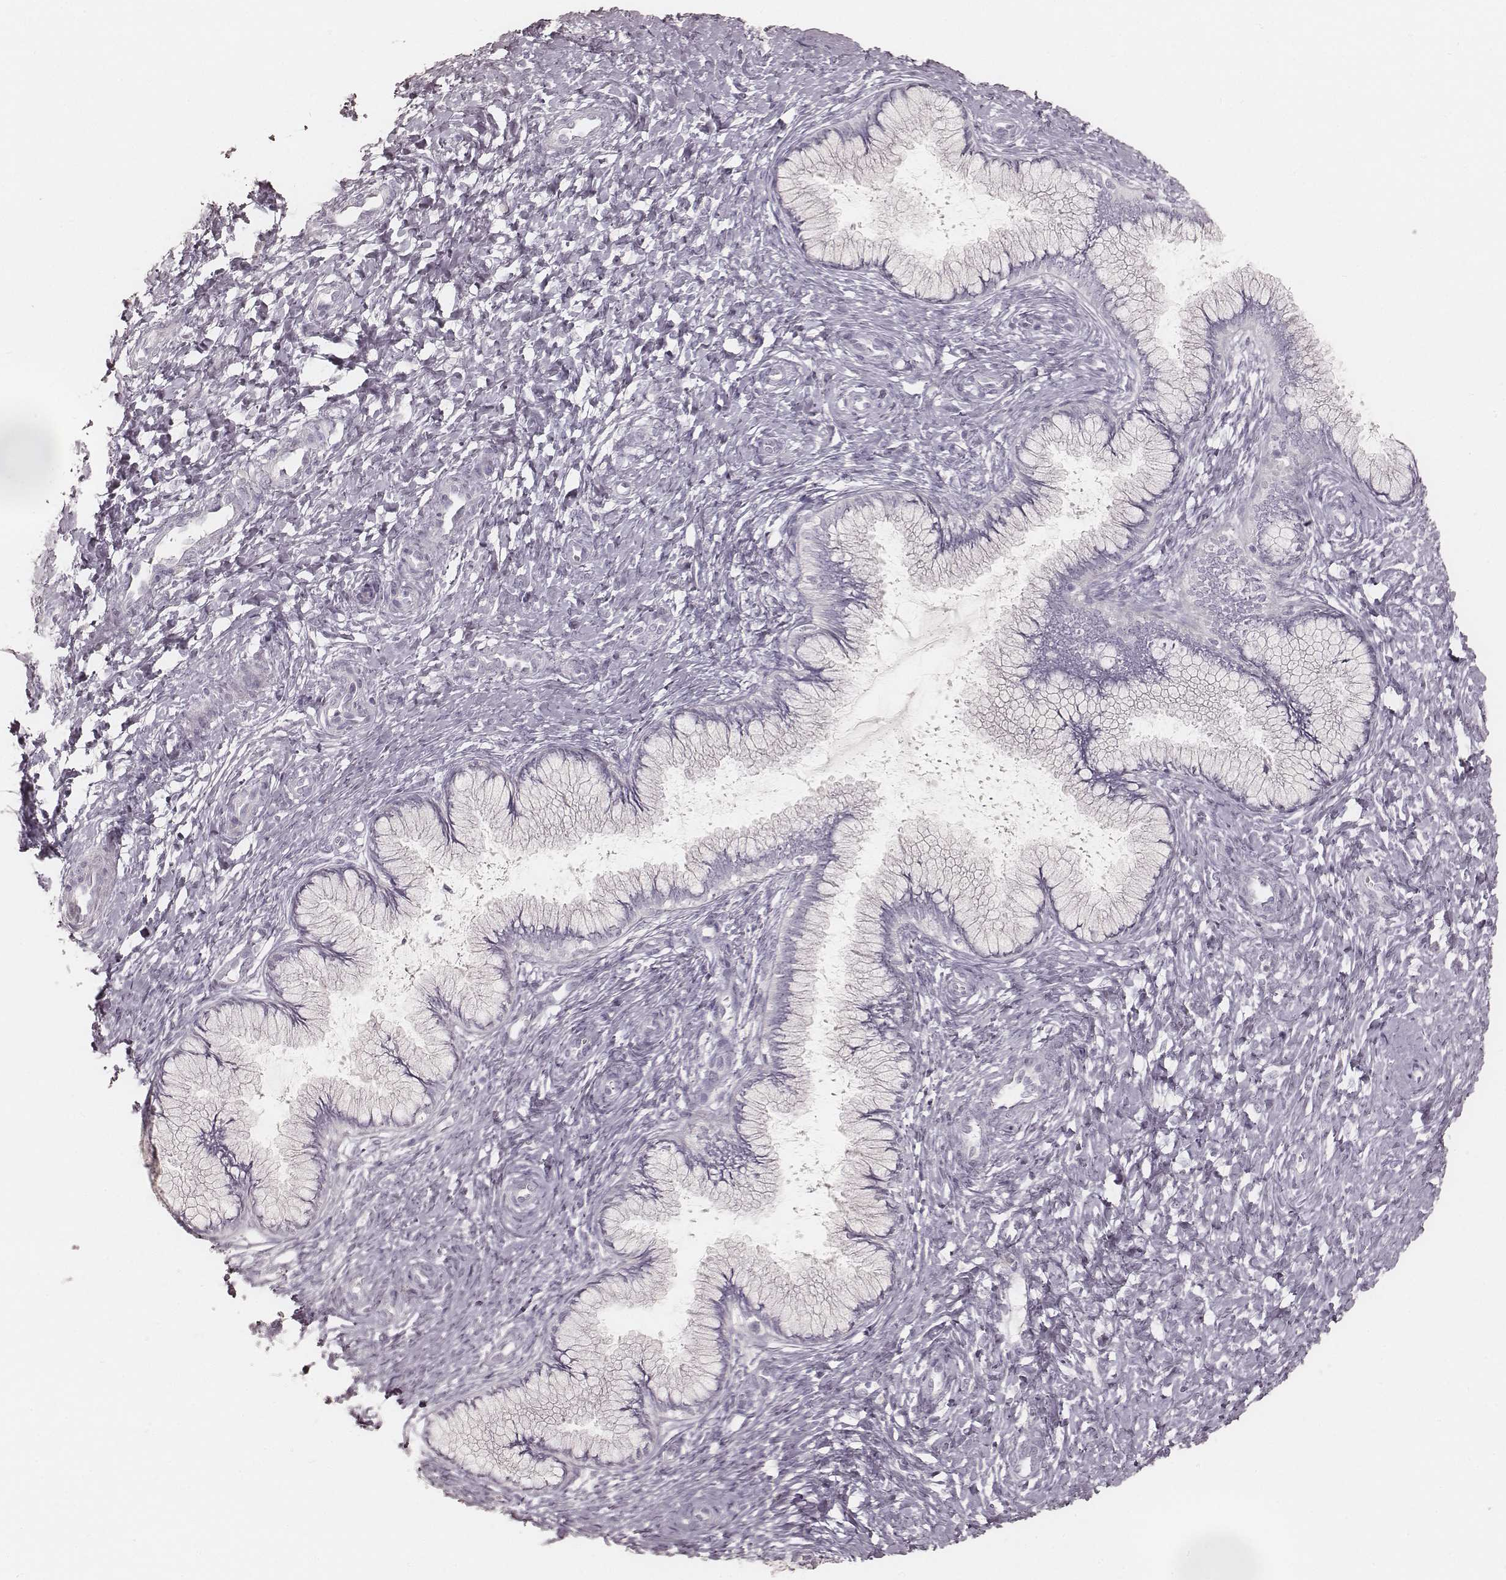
{"staining": {"intensity": "negative", "quantity": "none", "location": "none"}, "tissue": "cervix", "cell_type": "Glandular cells", "image_type": "normal", "snomed": [{"axis": "morphology", "description": "Normal tissue, NOS"}, {"axis": "topography", "description": "Cervix"}], "caption": "Immunohistochemical staining of benign human cervix displays no significant expression in glandular cells. (Stains: DAB immunohistochemistry (IHC) with hematoxylin counter stain, Microscopy: brightfield microscopy at high magnification).", "gene": "KRT26", "patient": {"sex": "female", "age": 37}}